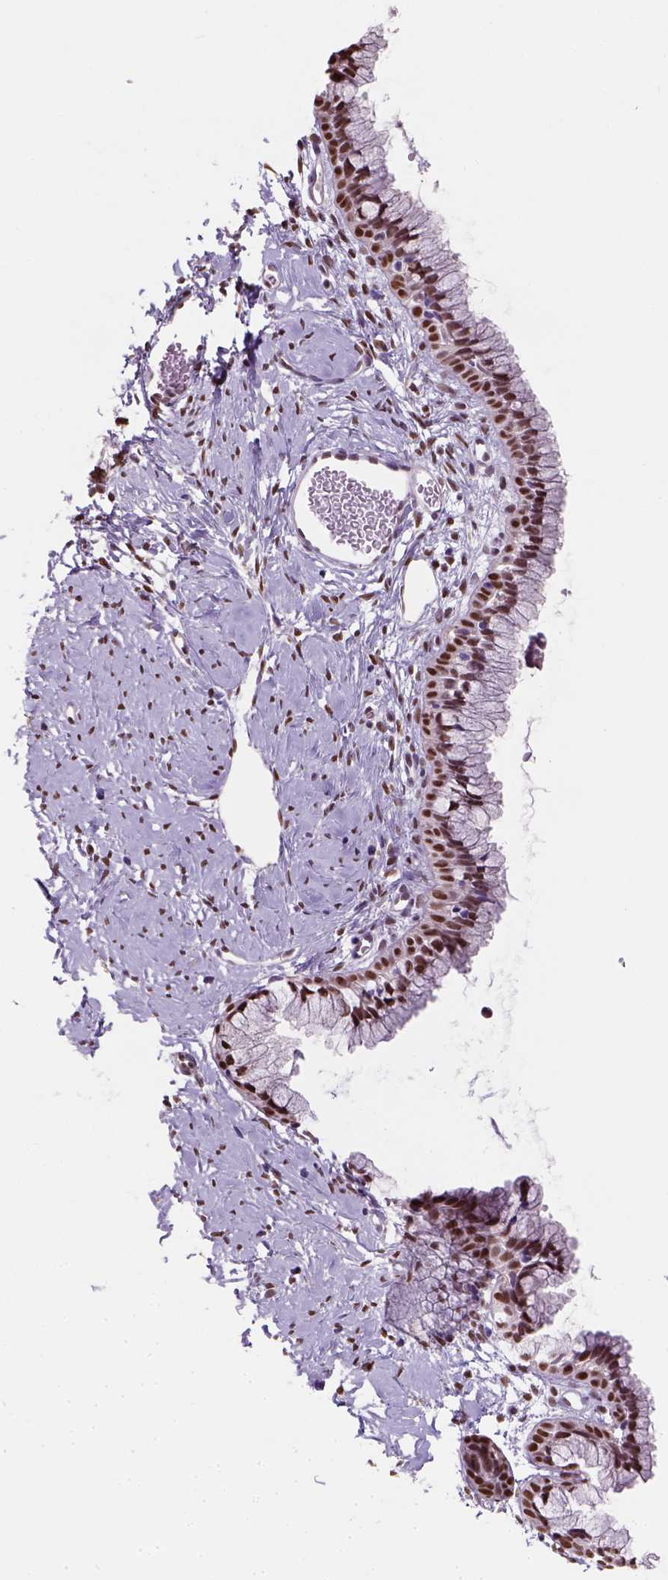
{"staining": {"intensity": "moderate", "quantity": ">75%", "location": "nuclear"}, "tissue": "cervix", "cell_type": "Glandular cells", "image_type": "normal", "snomed": [{"axis": "morphology", "description": "Normal tissue, NOS"}, {"axis": "topography", "description": "Cervix"}], "caption": "A histopathology image showing moderate nuclear positivity in approximately >75% of glandular cells in benign cervix, as visualized by brown immunohistochemical staining.", "gene": "C1orf112", "patient": {"sex": "female", "age": 40}}